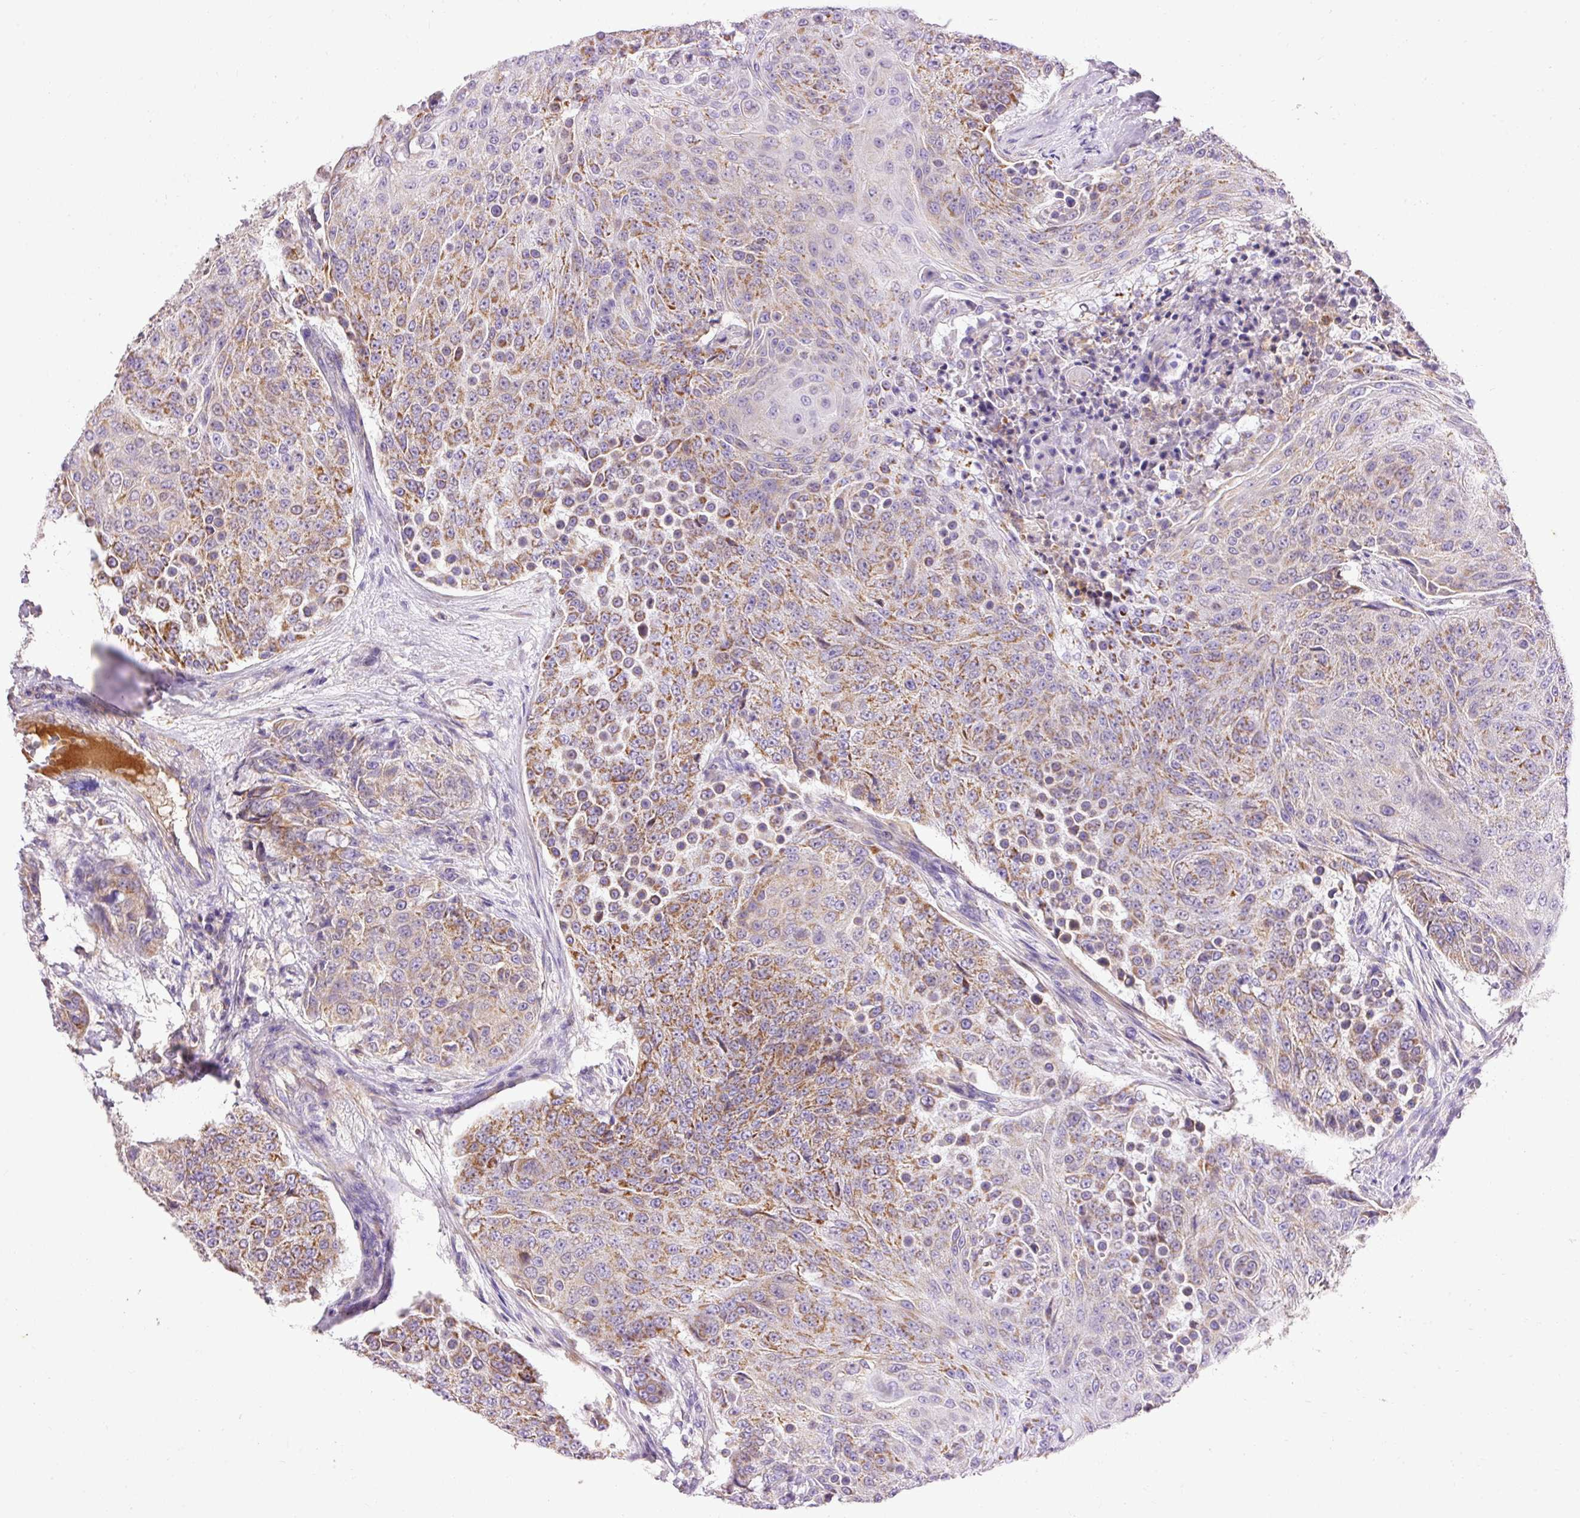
{"staining": {"intensity": "moderate", "quantity": ">75%", "location": "cytoplasmic/membranous"}, "tissue": "urothelial cancer", "cell_type": "Tumor cells", "image_type": "cancer", "snomed": [{"axis": "morphology", "description": "Urothelial carcinoma, High grade"}, {"axis": "topography", "description": "Urinary bladder"}], "caption": "A high-resolution micrograph shows immunohistochemistry (IHC) staining of urothelial cancer, which shows moderate cytoplasmic/membranous expression in about >75% of tumor cells. The protein is shown in brown color, while the nuclei are stained blue.", "gene": "IMMT", "patient": {"sex": "female", "age": 63}}